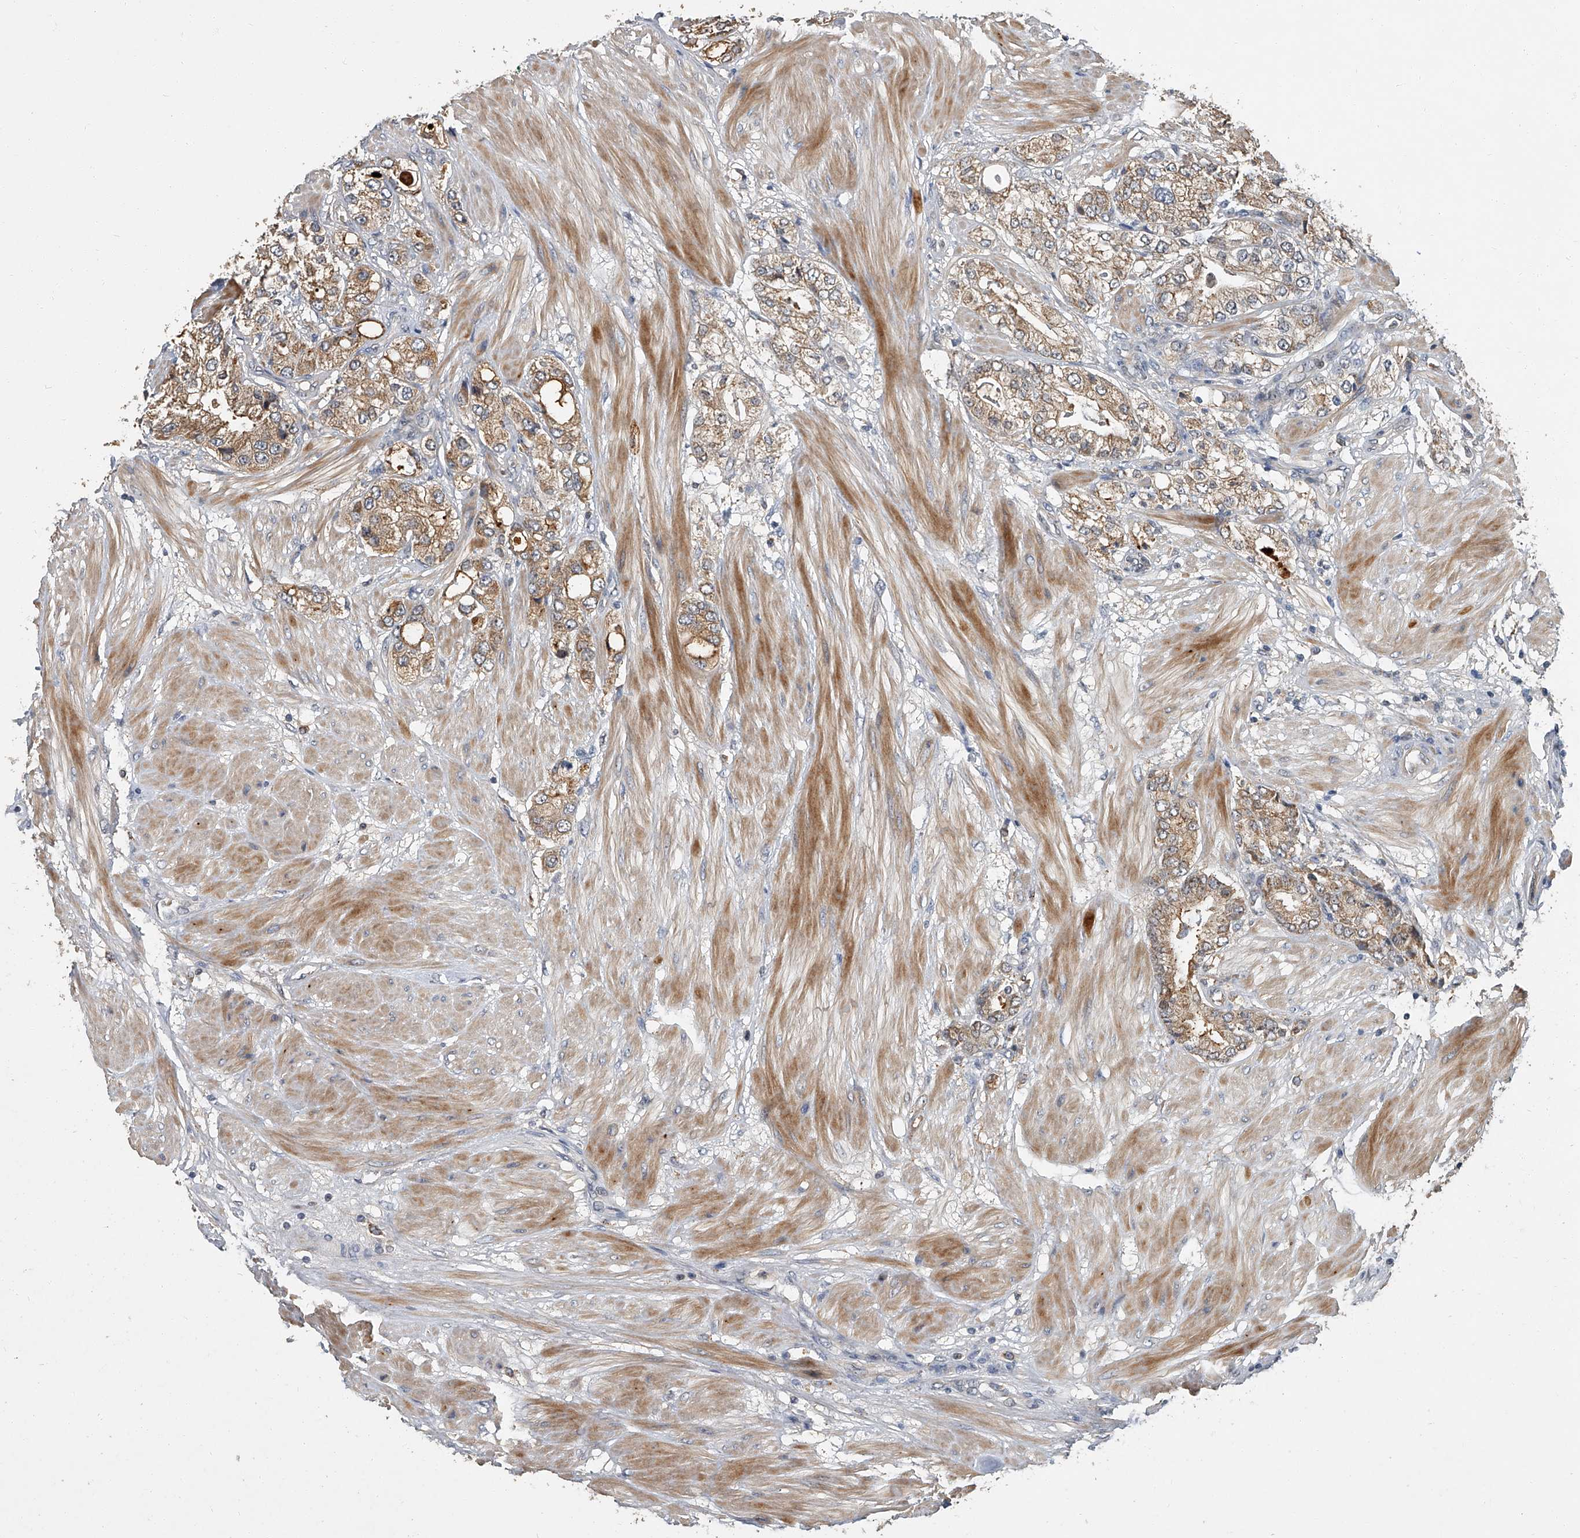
{"staining": {"intensity": "moderate", "quantity": "<25%", "location": "cytoplasmic/membranous"}, "tissue": "prostate cancer", "cell_type": "Tumor cells", "image_type": "cancer", "snomed": [{"axis": "morphology", "description": "Adenocarcinoma, High grade"}, {"axis": "topography", "description": "Prostate"}], "caption": "A brown stain shows moderate cytoplasmic/membranous positivity of a protein in adenocarcinoma (high-grade) (prostate) tumor cells.", "gene": "JAG2", "patient": {"sex": "male", "age": 50}}